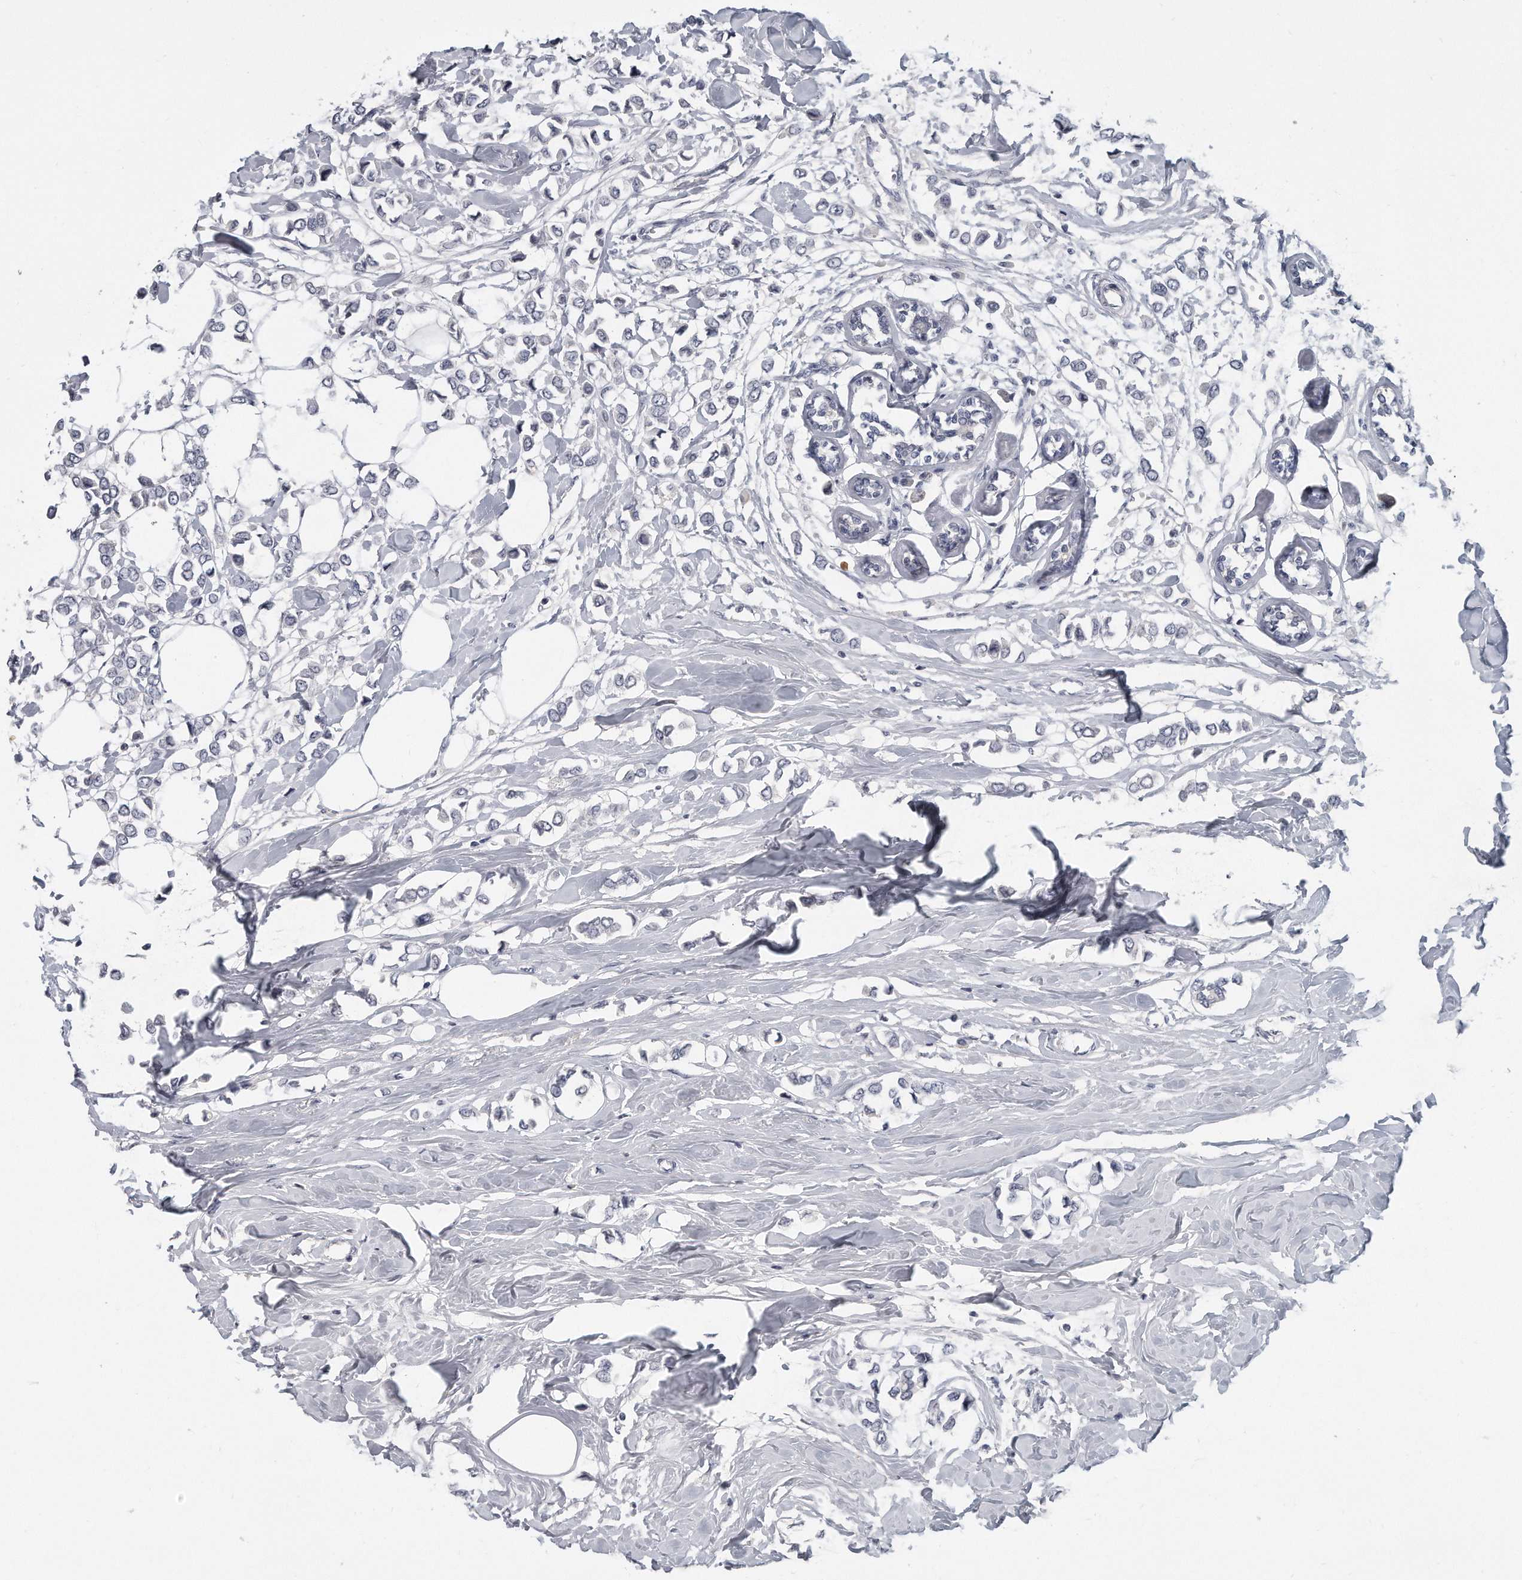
{"staining": {"intensity": "negative", "quantity": "none", "location": "none"}, "tissue": "breast cancer", "cell_type": "Tumor cells", "image_type": "cancer", "snomed": [{"axis": "morphology", "description": "Lobular carcinoma"}, {"axis": "topography", "description": "Breast"}], "caption": "High power microscopy photomicrograph of an IHC micrograph of breast cancer, revealing no significant expression in tumor cells.", "gene": "KLHL7", "patient": {"sex": "female", "age": 51}}